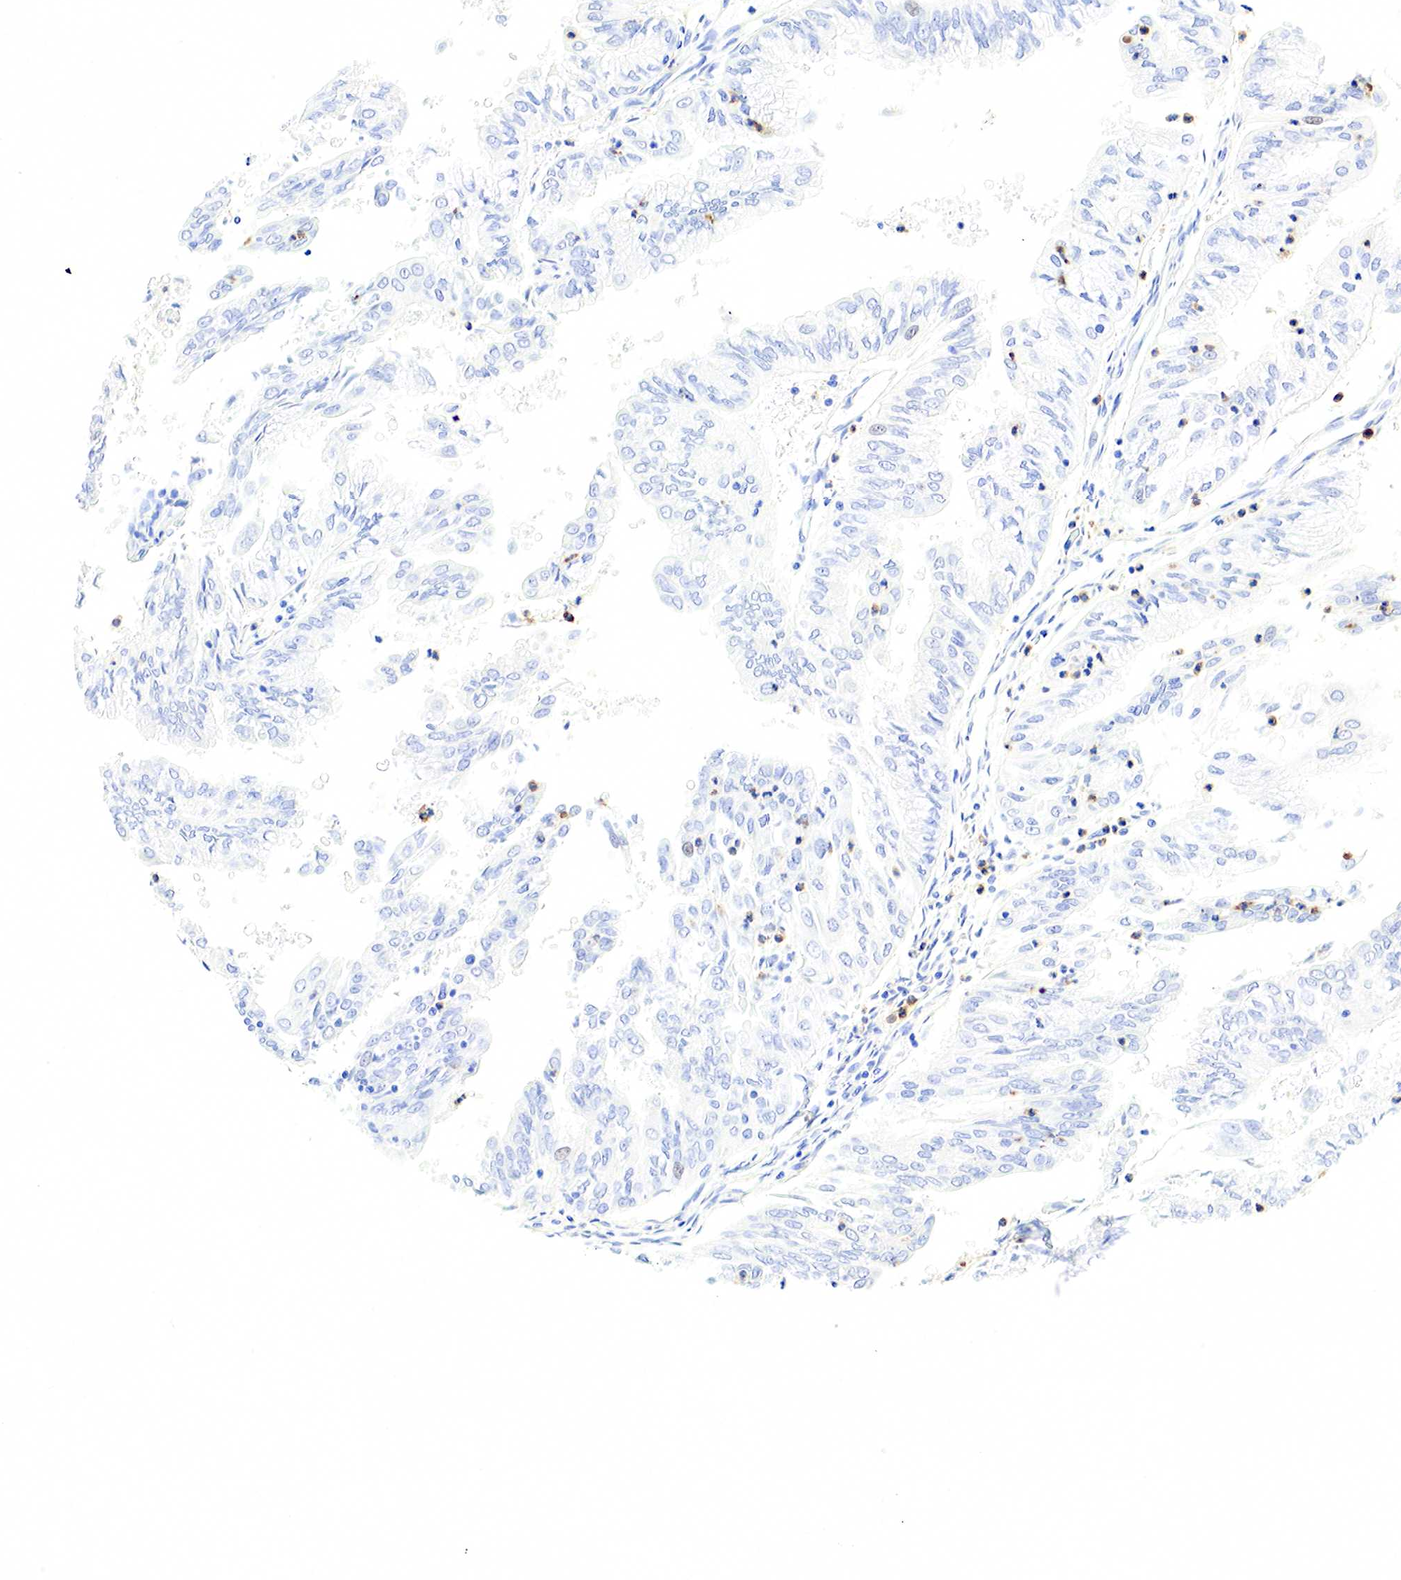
{"staining": {"intensity": "strong", "quantity": "<25%", "location": "cytoplasmic/membranous"}, "tissue": "endometrial cancer", "cell_type": "Tumor cells", "image_type": "cancer", "snomed": [{"axis": "morphology", "description": "Adenocarcinoma, NOS"}, {"axis": "topography", "description": "Endometrium"}], "caption": "An immunohistochemistry (IHC) micrograph of tumor tissue is shown. Protein staining in brown highlights strong cytoplasmic/membranous positivity in adenocarcinoma (endometrial) within tumor cells.", "gene": "FUT4", "patient": {"sex": "female", "age": 79}}